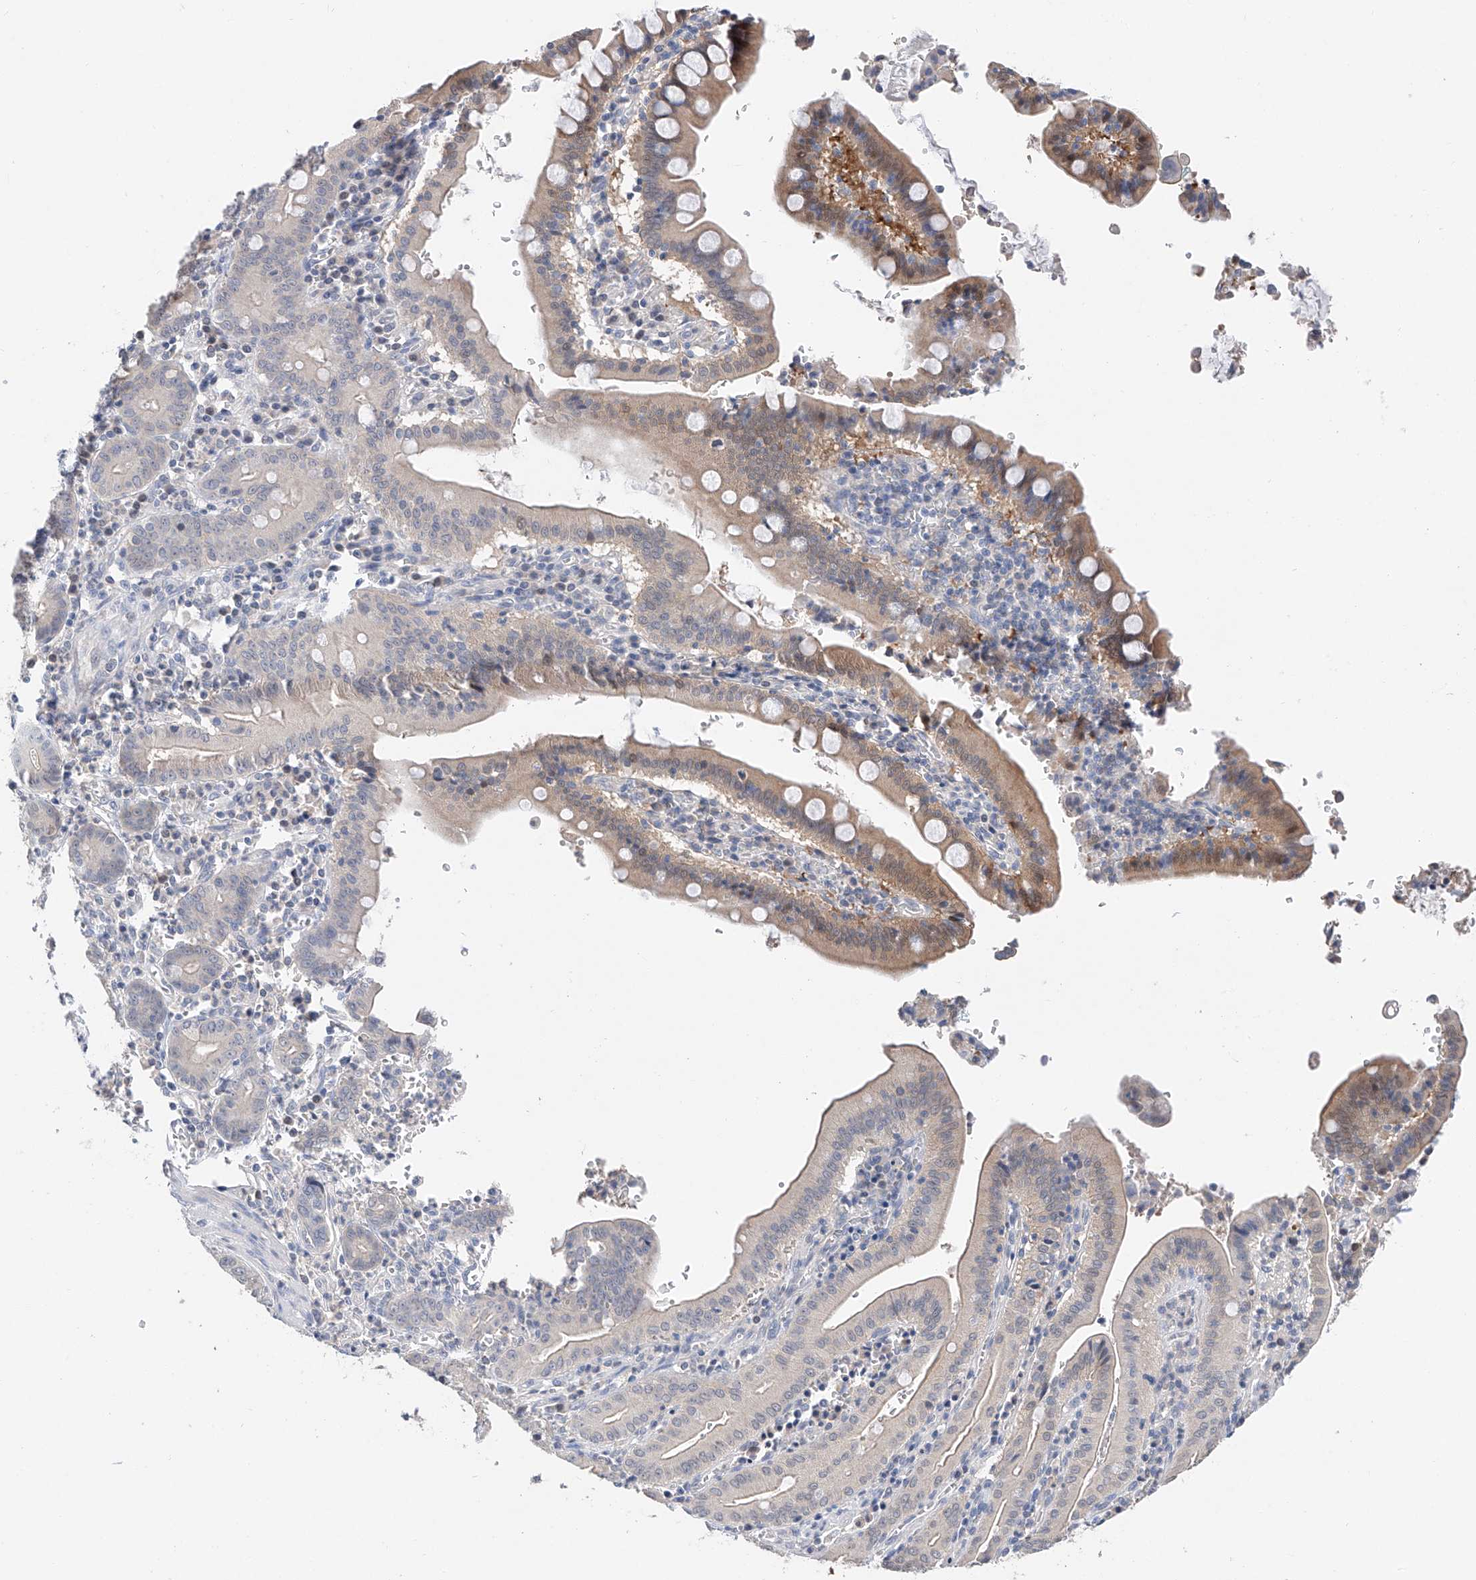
{"staining": {"intensity": "weak", "quantity": "<25%", "location": "cytoplasmic/membranous"}, "tissue": "pancreatic cancer", "cell_type": "Tumor cells", "image_type": "cancer", "snomed": [{"axis": "morphology", "description": "Adenocarcinoma, NOS"}, {"axis": "topography", "description": "Pancreas"}], "caption": "Tumor cells are negative for brown protein staining in pancreatic cancer.", "gene": "FUCA2", "patient": {"sex": "male", "age": 70}}